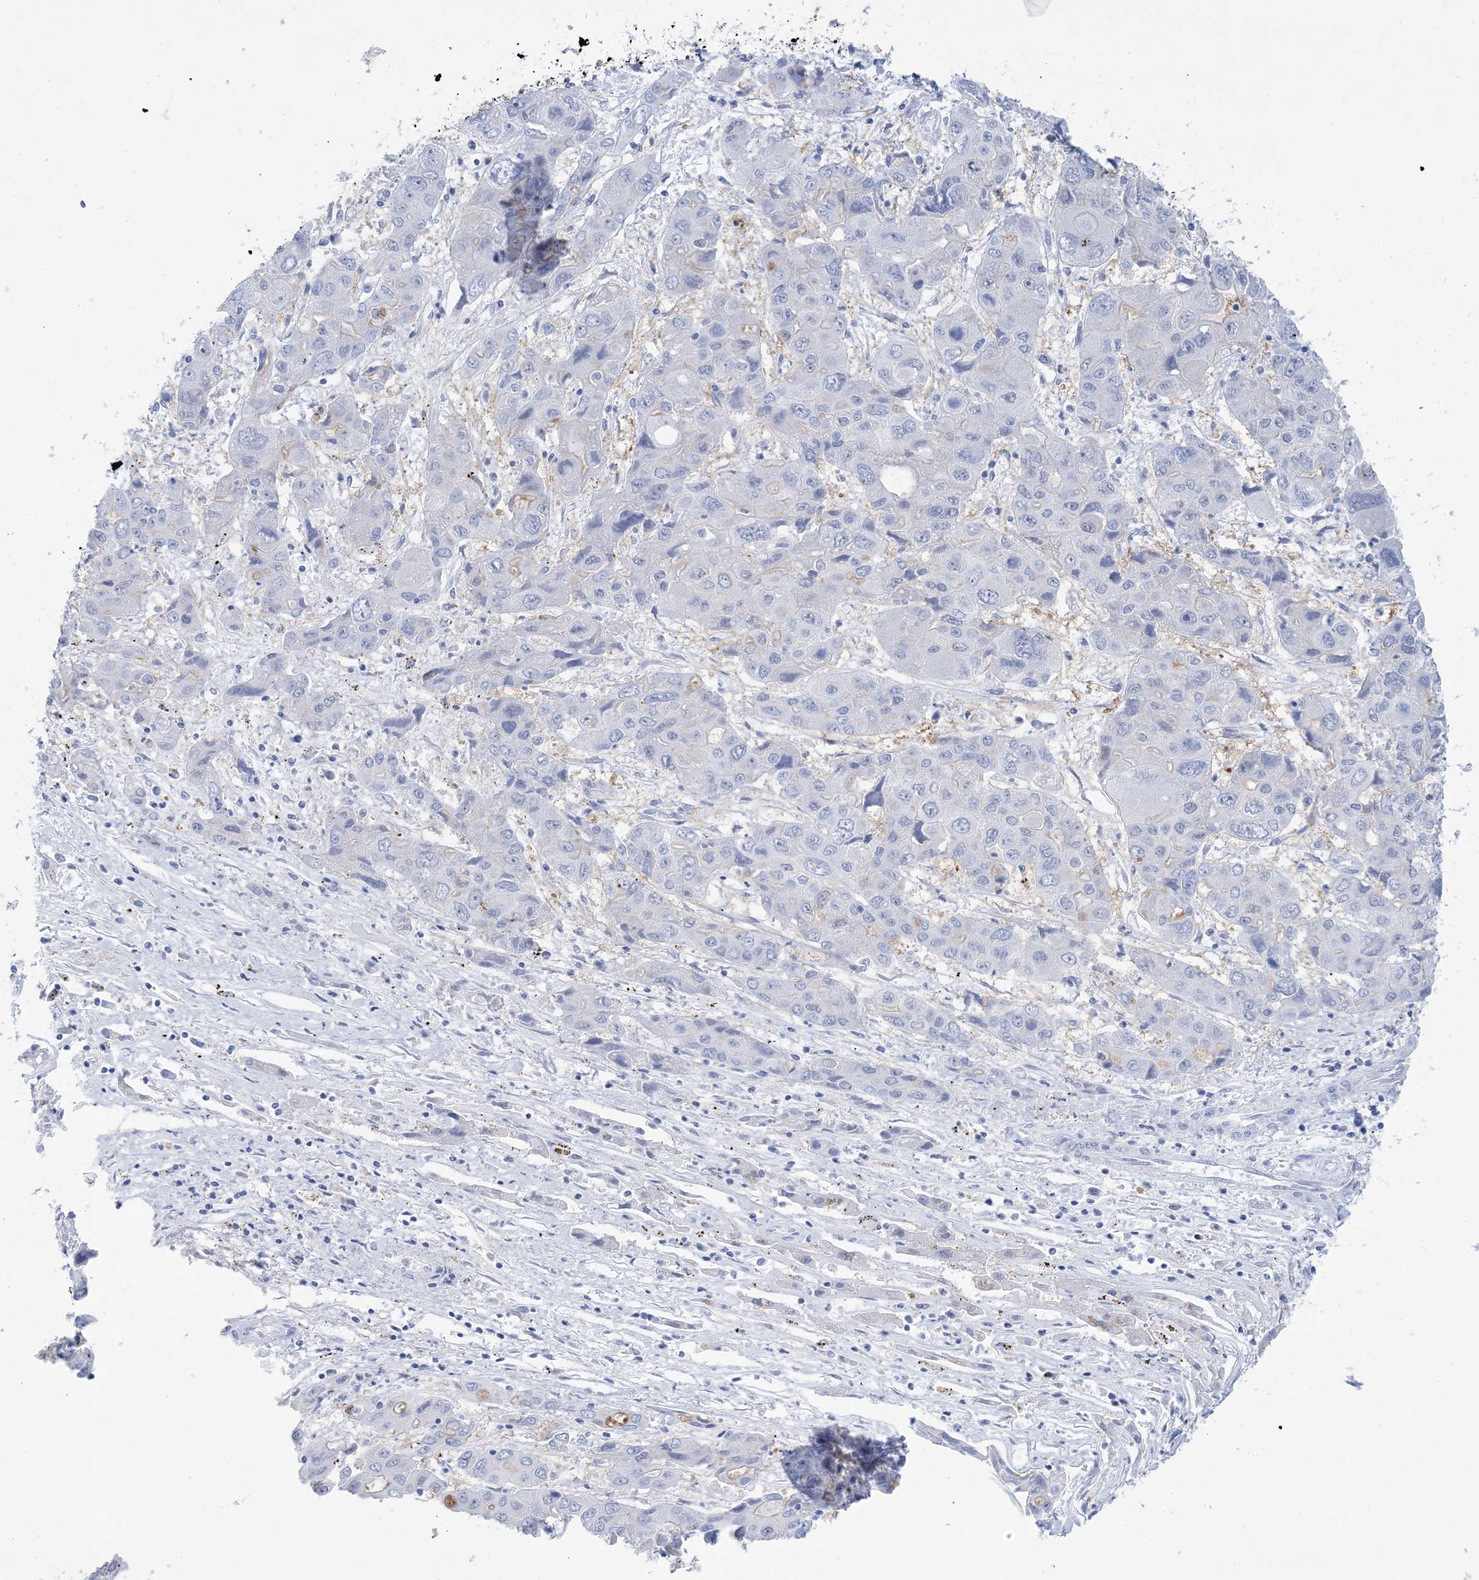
{"staining": {"intensity": "negative", "quantity": "none", "location": "none"}, "tissue": "liver cancer", "cell_type": "Tumor cells", "image_type": "cancer", "snomed": [{"axis": "morphology", "description": "Cholangiocarcinoma"}, {"axis": "topography", "description": "Liver"}], "caption": "Human cholangiocarcinoma (liver) stained for a protein using IHC demonstrates no expression in tumor cells.", "gene": "SH3YL1", "patient": {"sex": "male", "age": 67}}